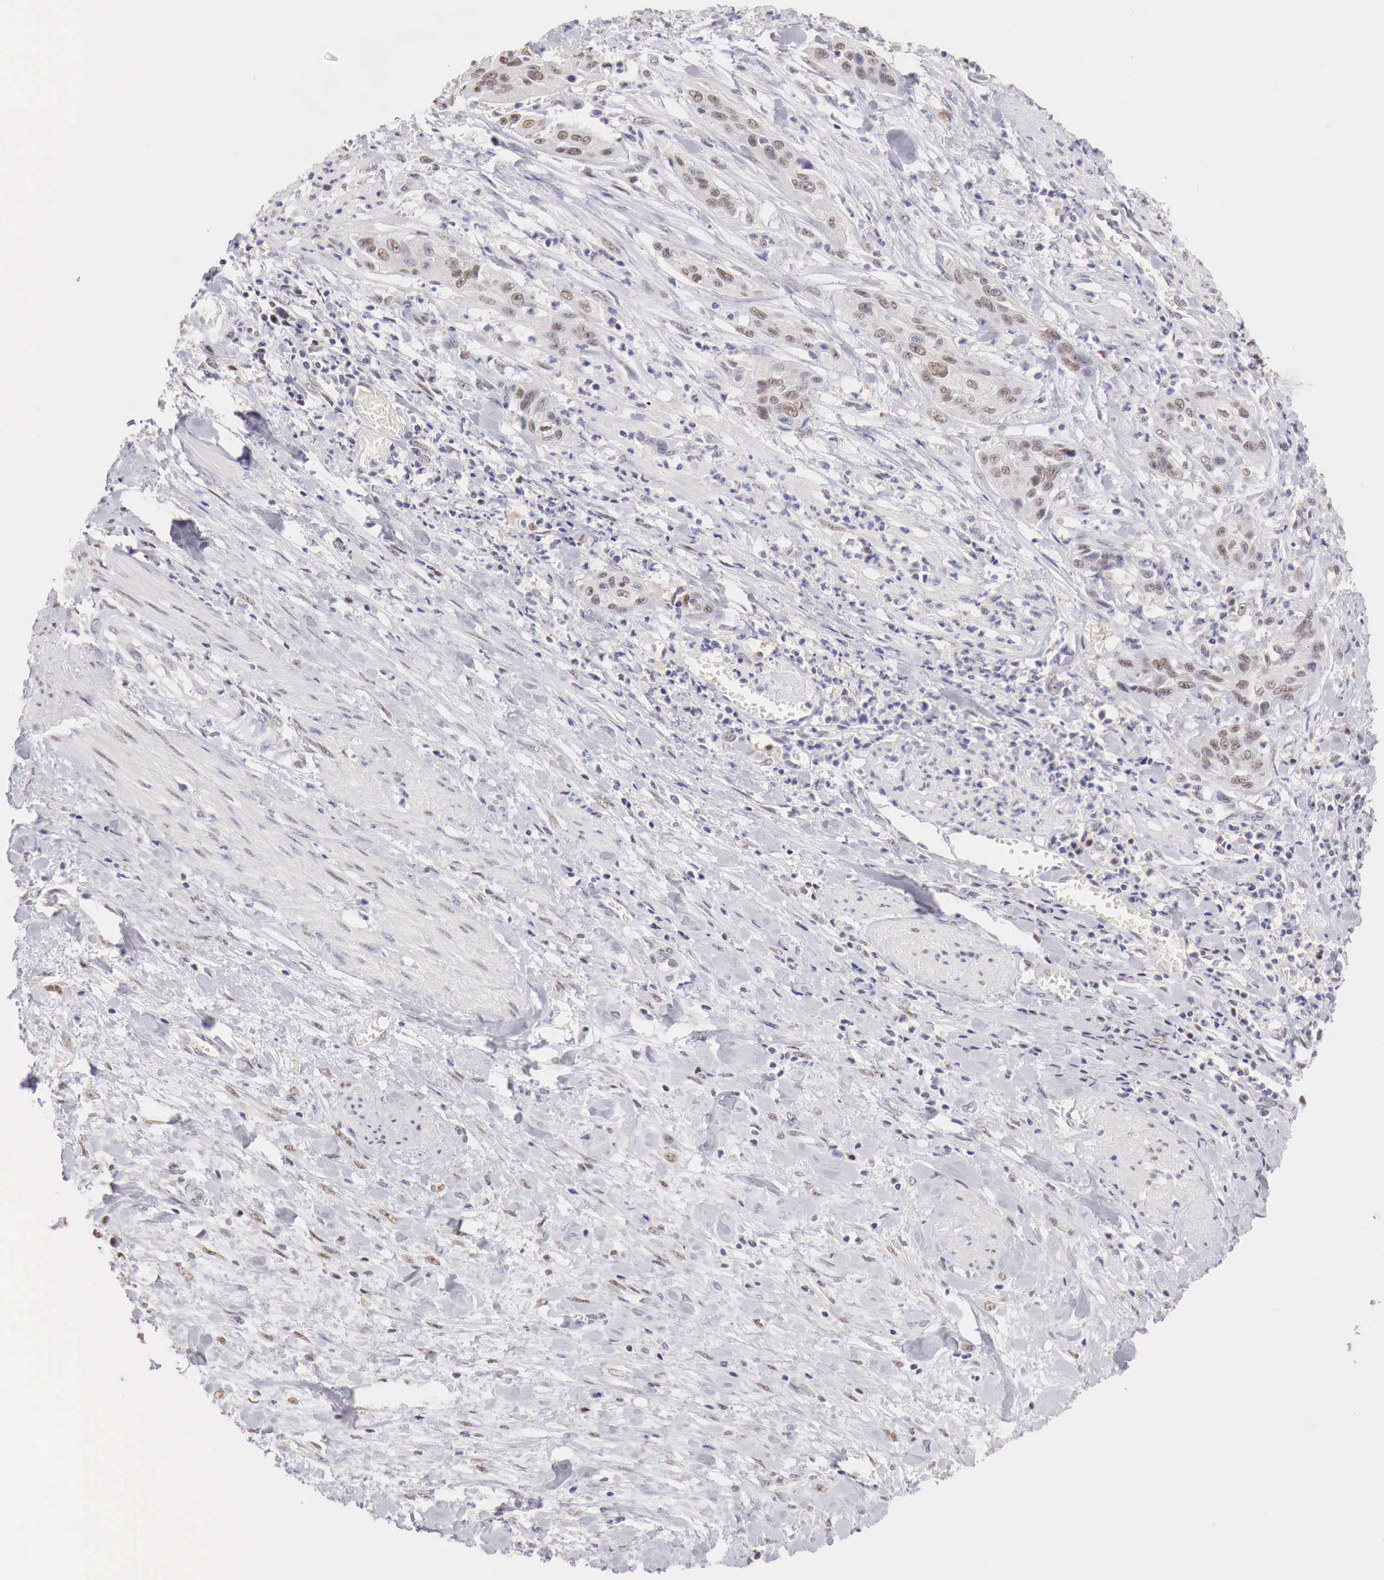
{"staining": {"intensity": "weak", "quantity": "<25%", "location": "nuclear"}, "tissue": "cervical cancer", "cell_type": "Tumor cells", "image_type": "cancer", "snomed": [{"axis": "morphology", "description": "Squamous cell carcinoma, NOS"}, {"axis": "topography", "description": "Cervix"}], "caption": "A high-resolution micrograph shows IHC staining of cervical cancer, which demonstrates no significant staining in tumor cells.", "gene": "UBA1", "patient": {"sex": "female", "age": 41}}